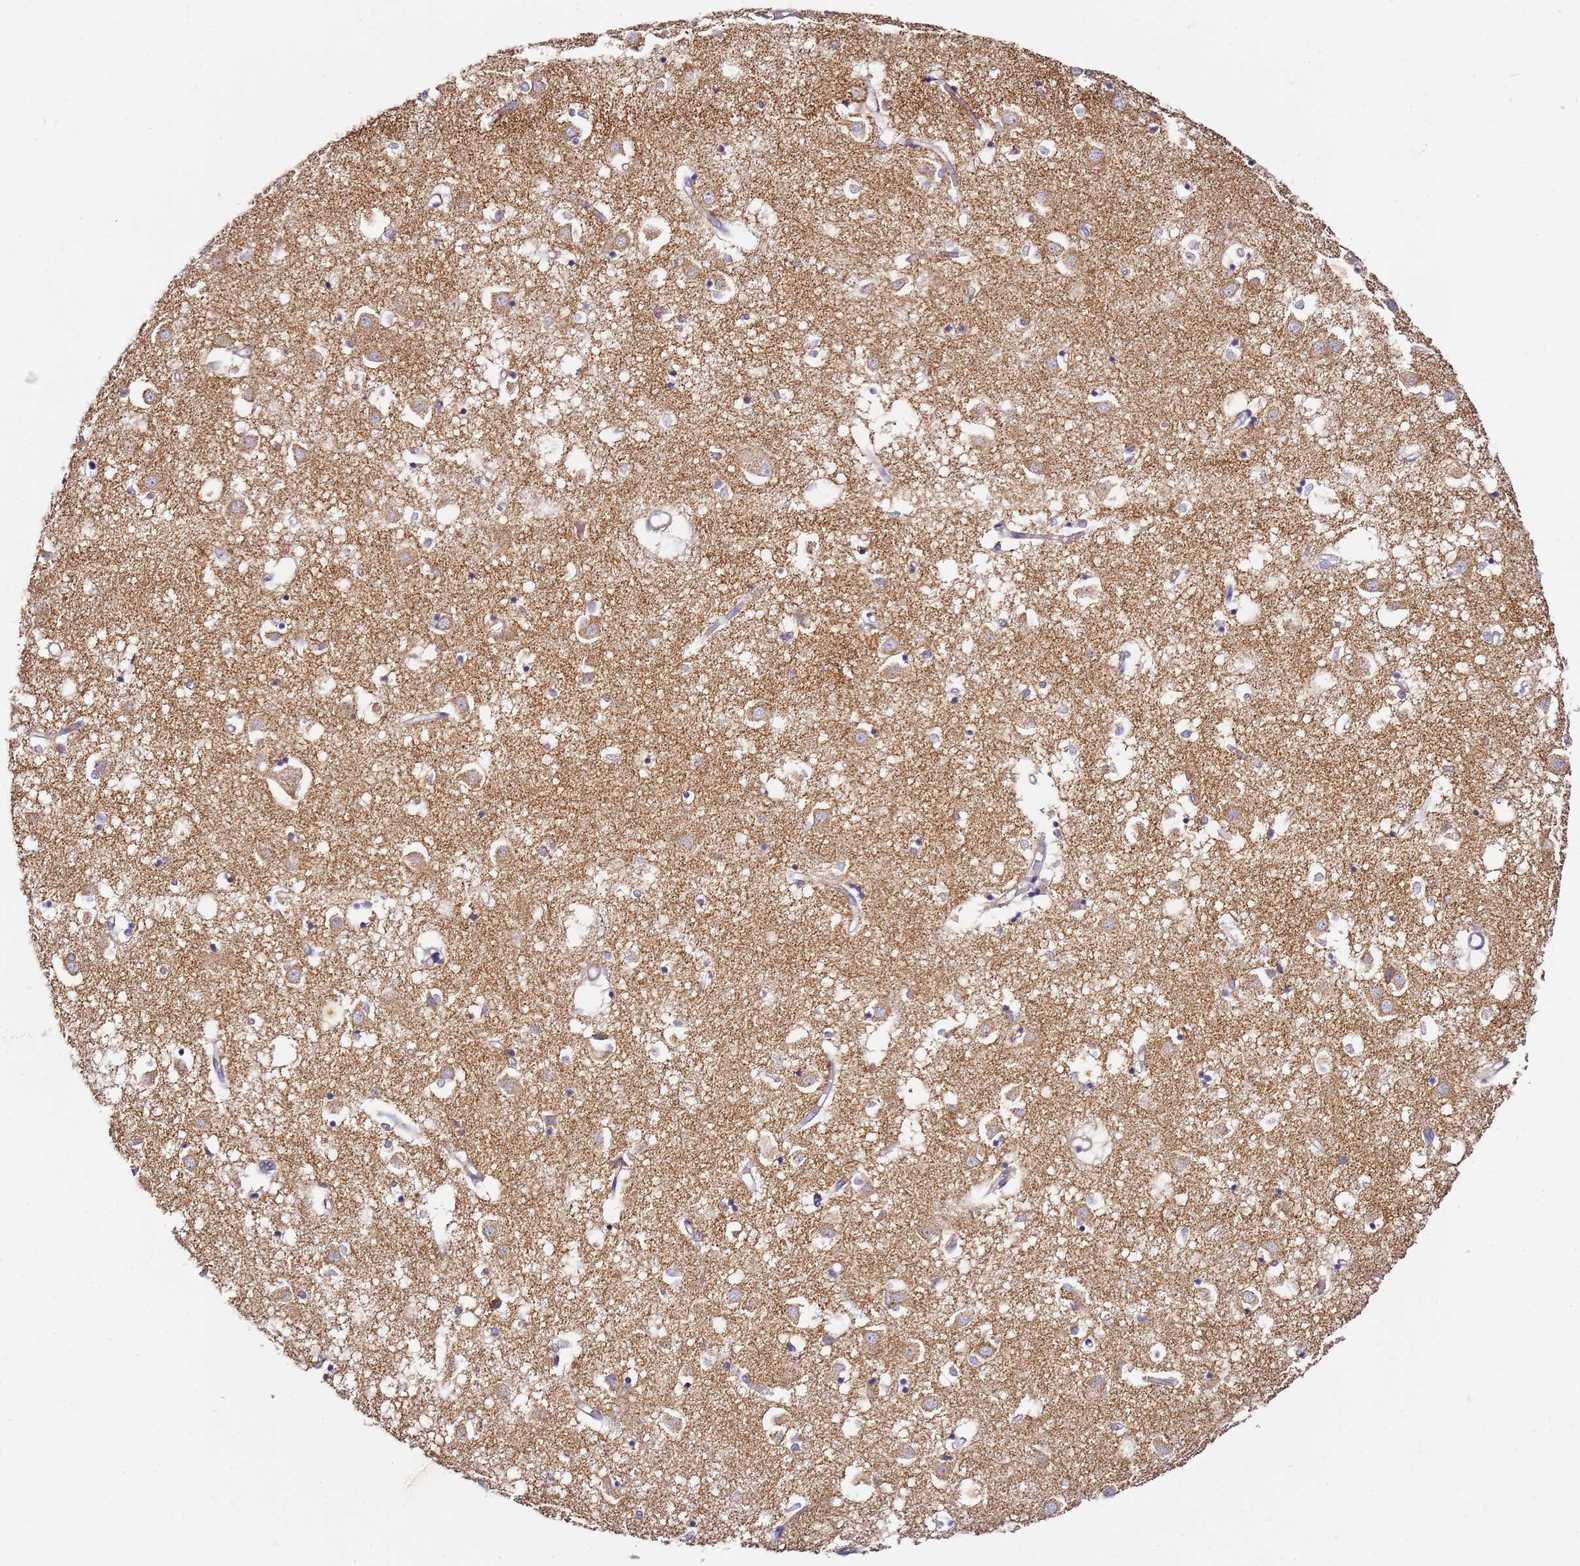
{"staining": {"intensity": "weak", "quantity": "<25%", "location": "cytoplasmic/membranous"}, "tissue": "caudate", "cell_type": "Glial cells", "image_type": "normal", "snomed": [{"axis": "morphology", "description": "Normal tissue, NOS"}, {"axis": "topography", "description": "Lateral ventricle wall"}], "caption": "An IHC micrograph of normal caudate is shown. There is no staining in glial cells of caudate. (Stains: DAB (3,3'-diaminobenzidine) immunohistochemistry with hematoxylin counter stain, Microscopy: brightfield microscopy at high magnification).", "gene": "OR2B11", "patient": {"sex": "male", "age": 70}}